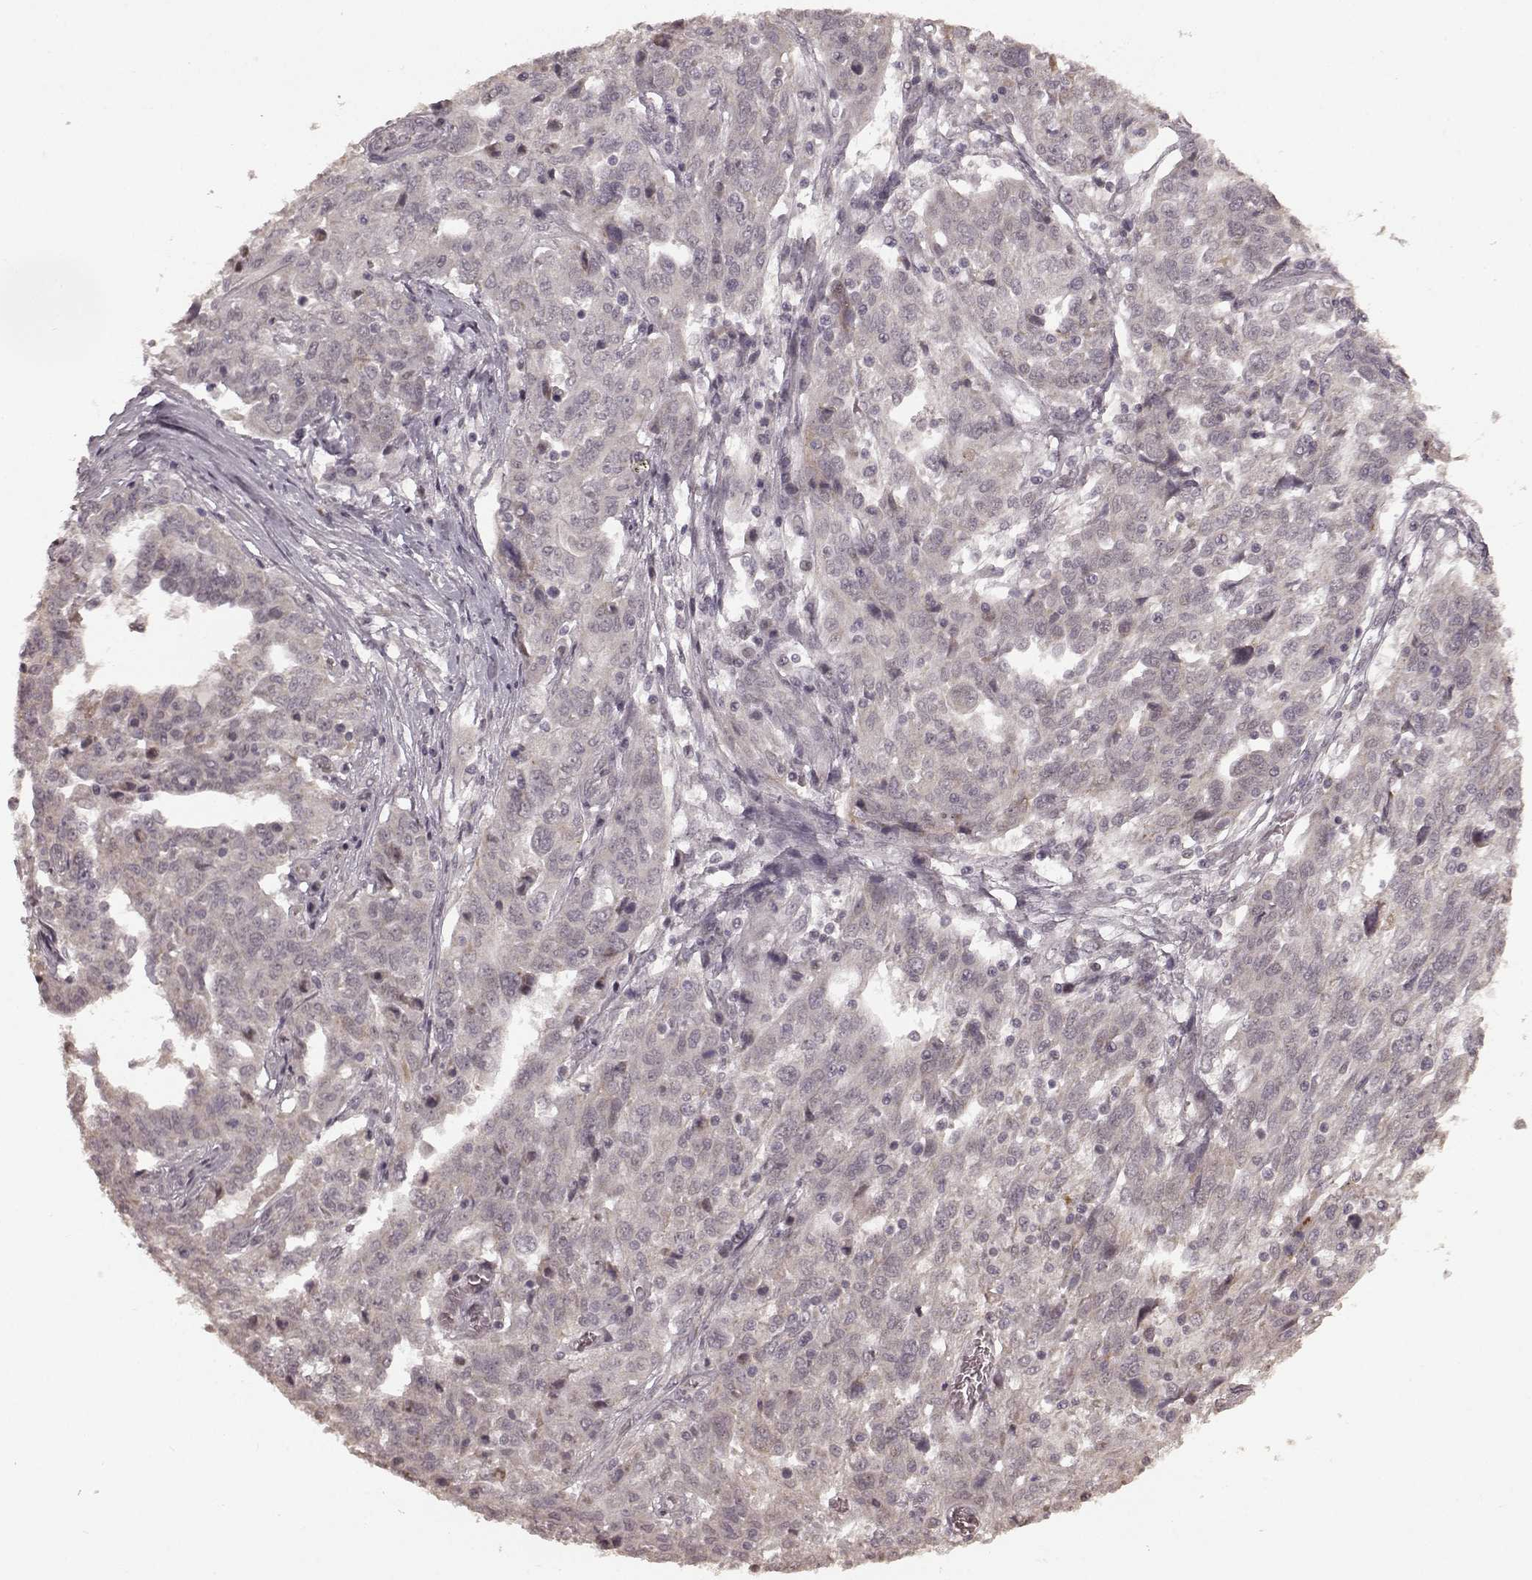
{"staining": {"intensity": "negative", "quantity": "none", "location": "none"}, "tissue": "ovarian cancer", "cell_type": "Tumor cells", "image_type": "cancer", "snomed": [{"axis": "morphology", "description": "Cystadenocarcinoma, serous, NOS"}, {"axis": "topography", "description": "Ovary"}], "caption": "Immunohistochemistry (IHC) micrograph of neoplastic tissue: human ovarian serous cystadenocarcinoma stained with DAB (3,3'-diaminobenzidine) reveals no significant protein expression in tumor cells.", "gene": "PLCB4", "patient": {"sex": "female", "age": 67}}